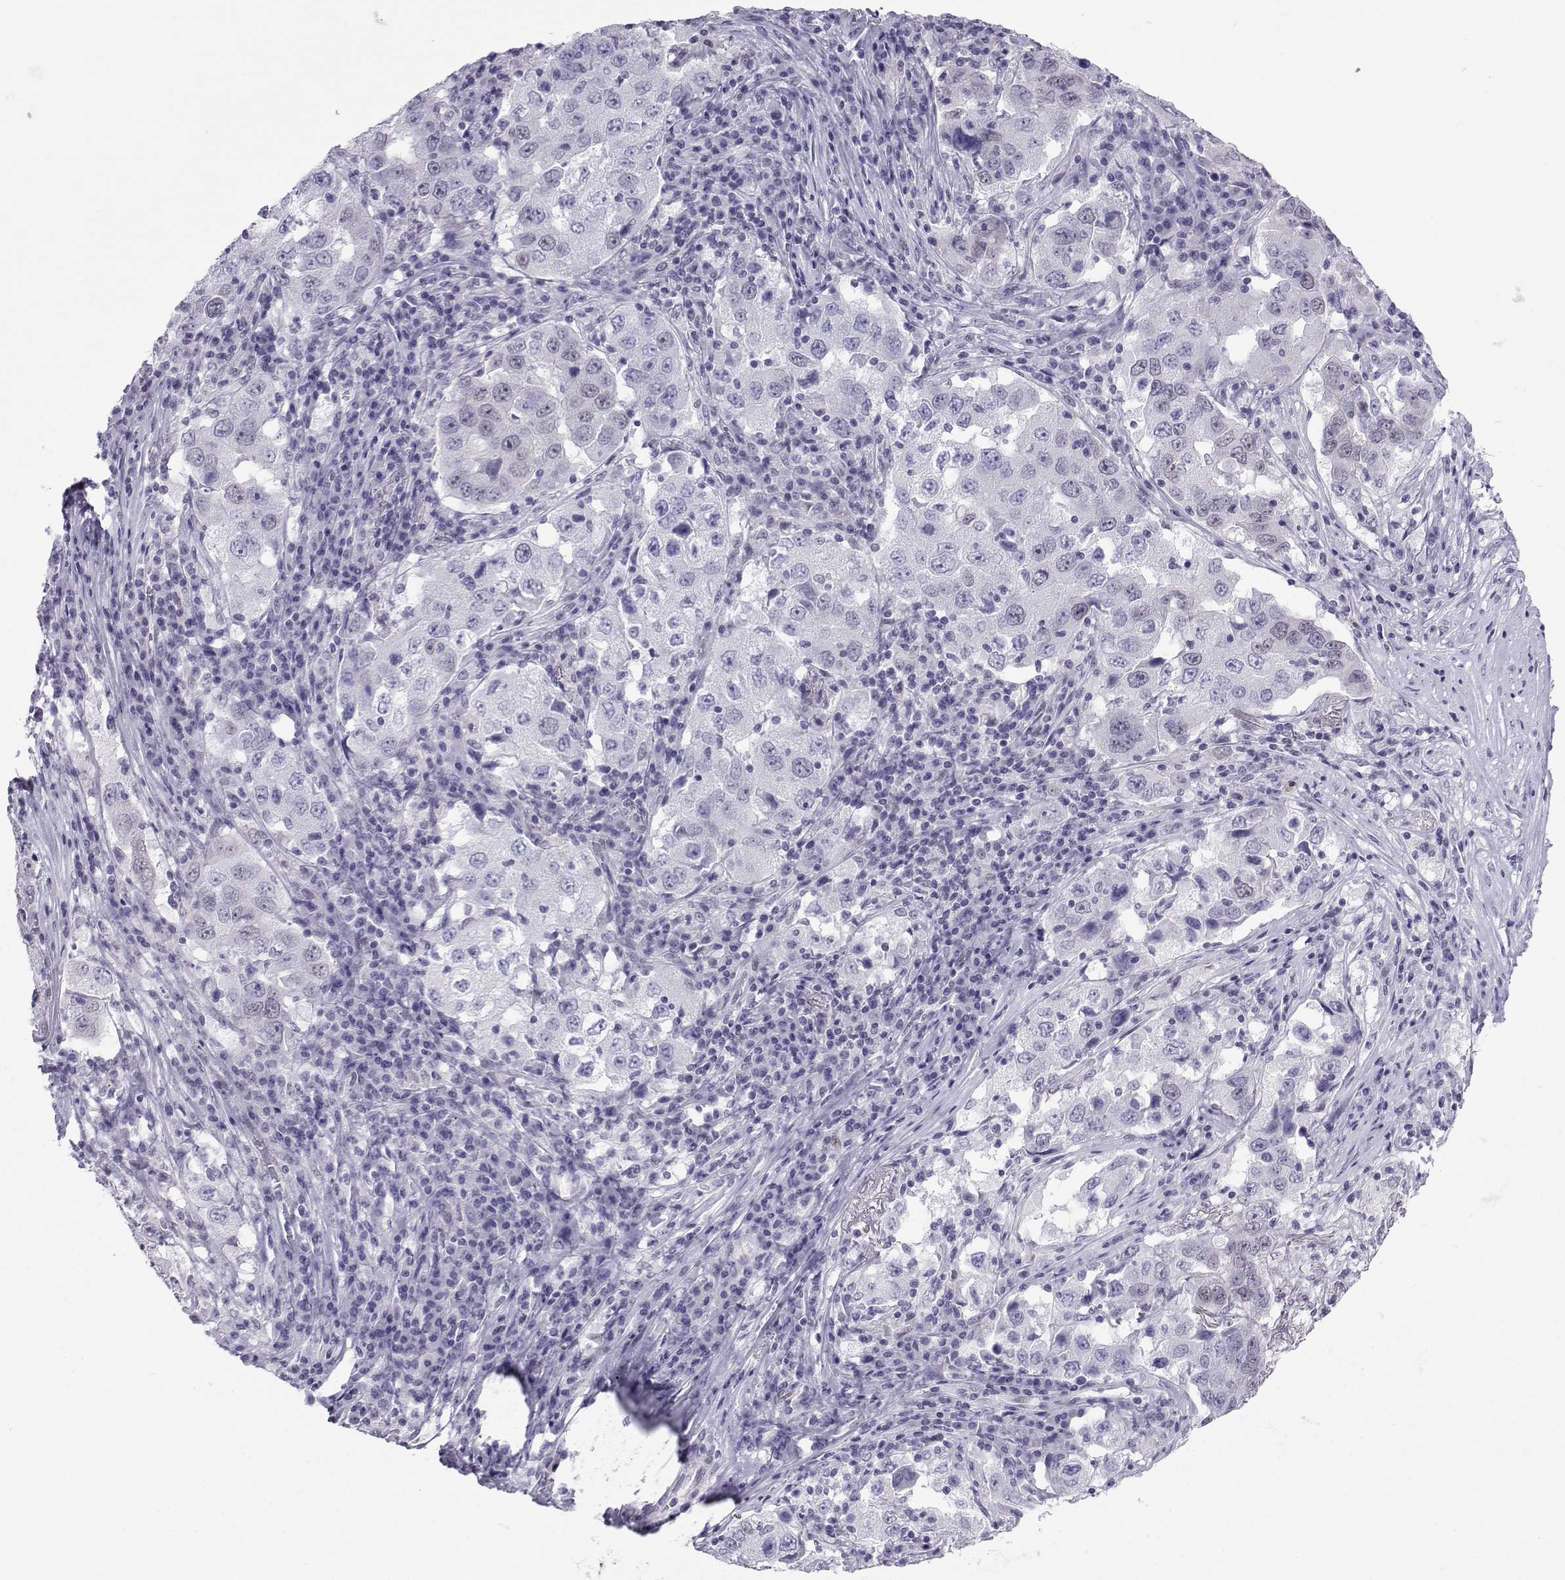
{"staining": {"intensity": "negative", "quantity": "none", "location": "none"}, "tissue": "lung cancer", "cell_type": "Tumor cells", "image_type": "cancer", "snomed": [{"axis": "morphology", "description": "Adenocarcinoma, NOS"}, {"axis": "topography", "description": "Lung"}], "caption": "This is an immunohistochemistry photomicrograph of lung adenocarcinoma. There is no expression in tumor cells.", "gene": "LORICRIN", "patient": {"sex": "male", "age": 73}}